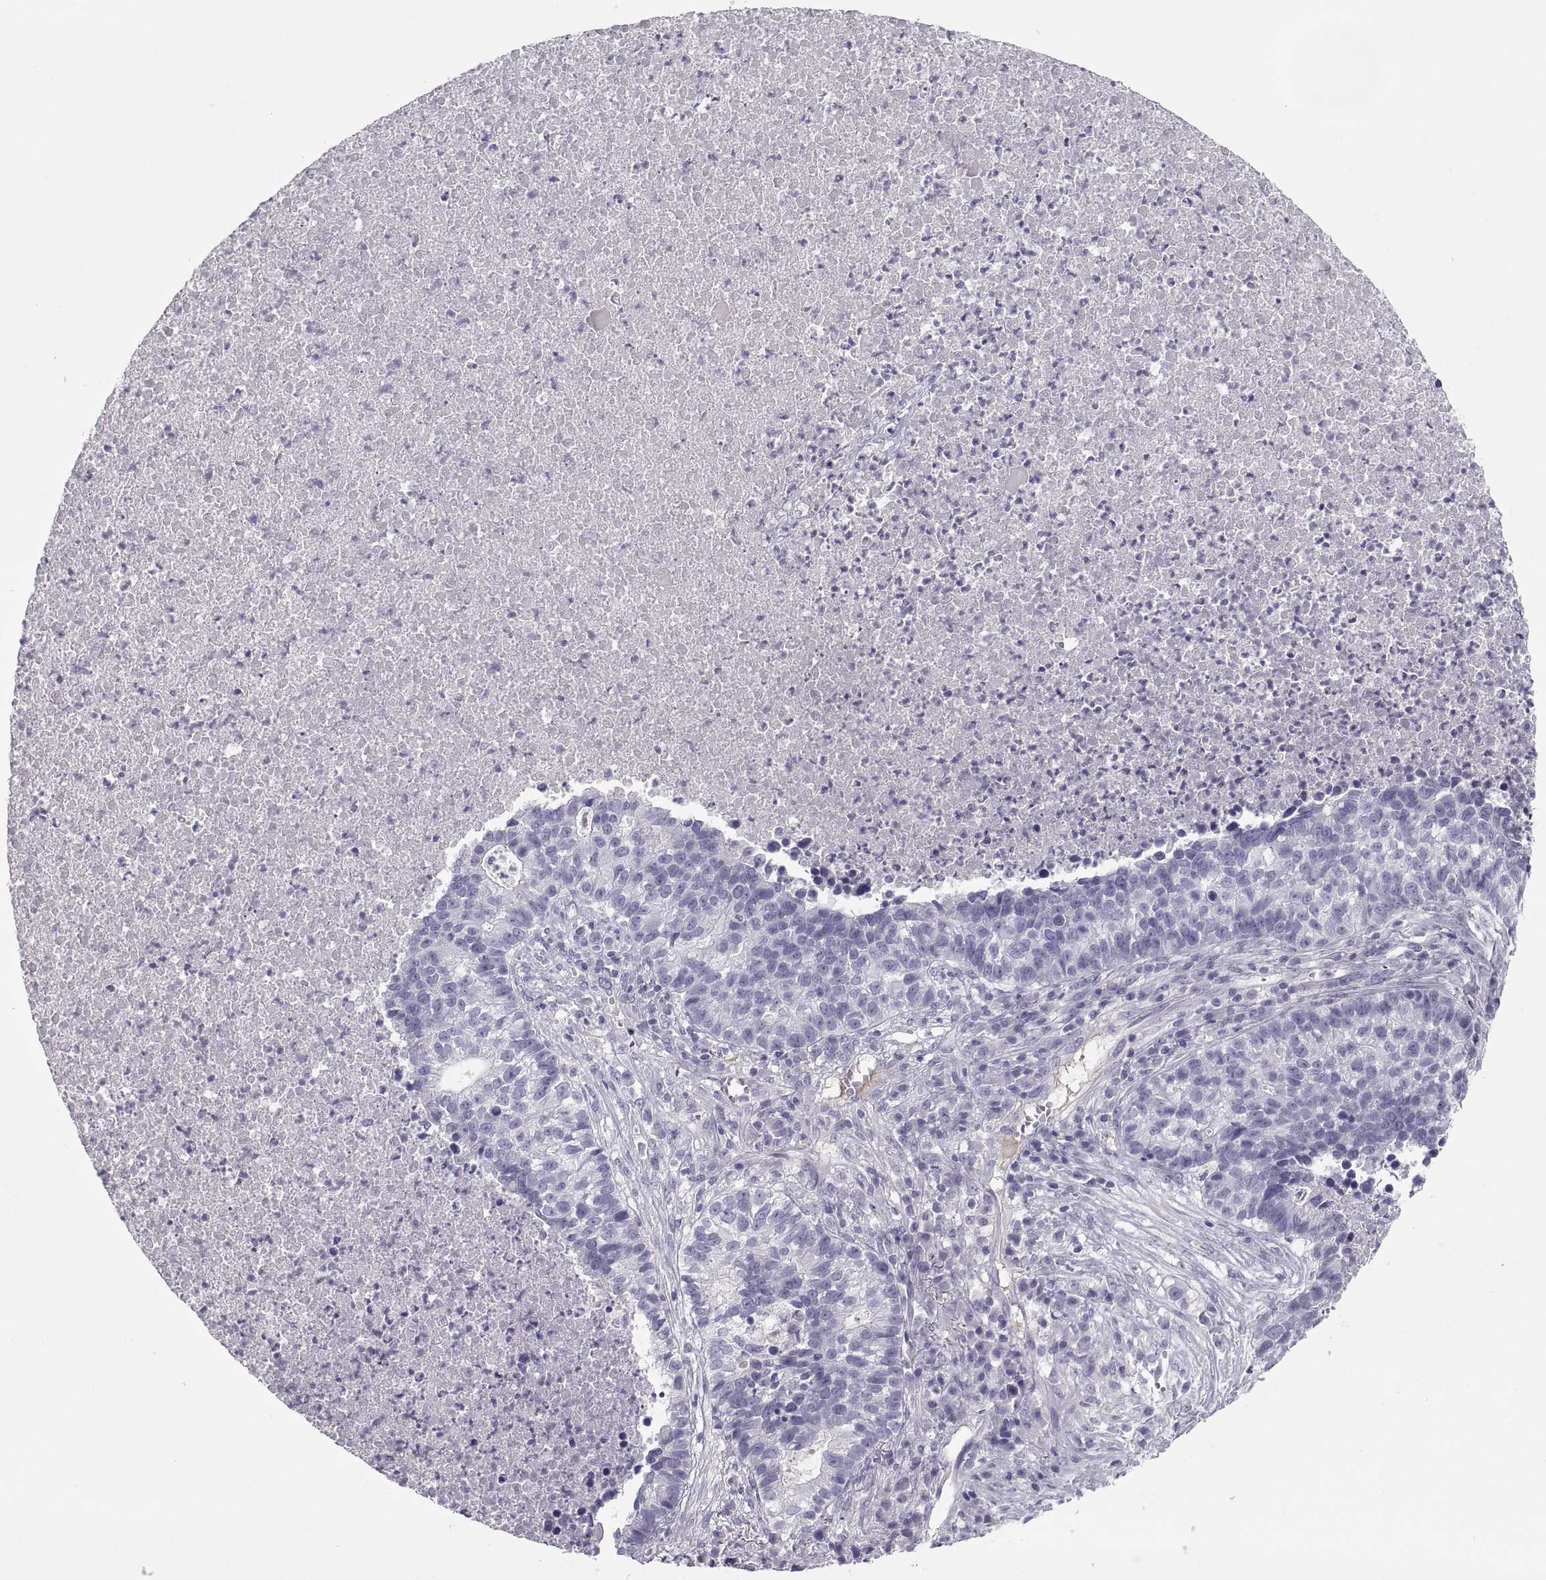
{"staining": {"intensity": "negative", "quantity": "none", "location": "none"}, "tissue": "lung cancer", "cell_type": "Tumor cells", "image_type": "cancer", "snomed": [{"axis": "morphology", "description": "Adenocarcinoma, NOS"}, {"axis": "topography", "description": "Lung"}], "caption": "Immunohistochemical staining of human lung cancer (adenocarcinoma) shows no significant positivity in tumor cells.", "gene": "MAGEB2", "patient": {"sex": "male", "age": 57}}